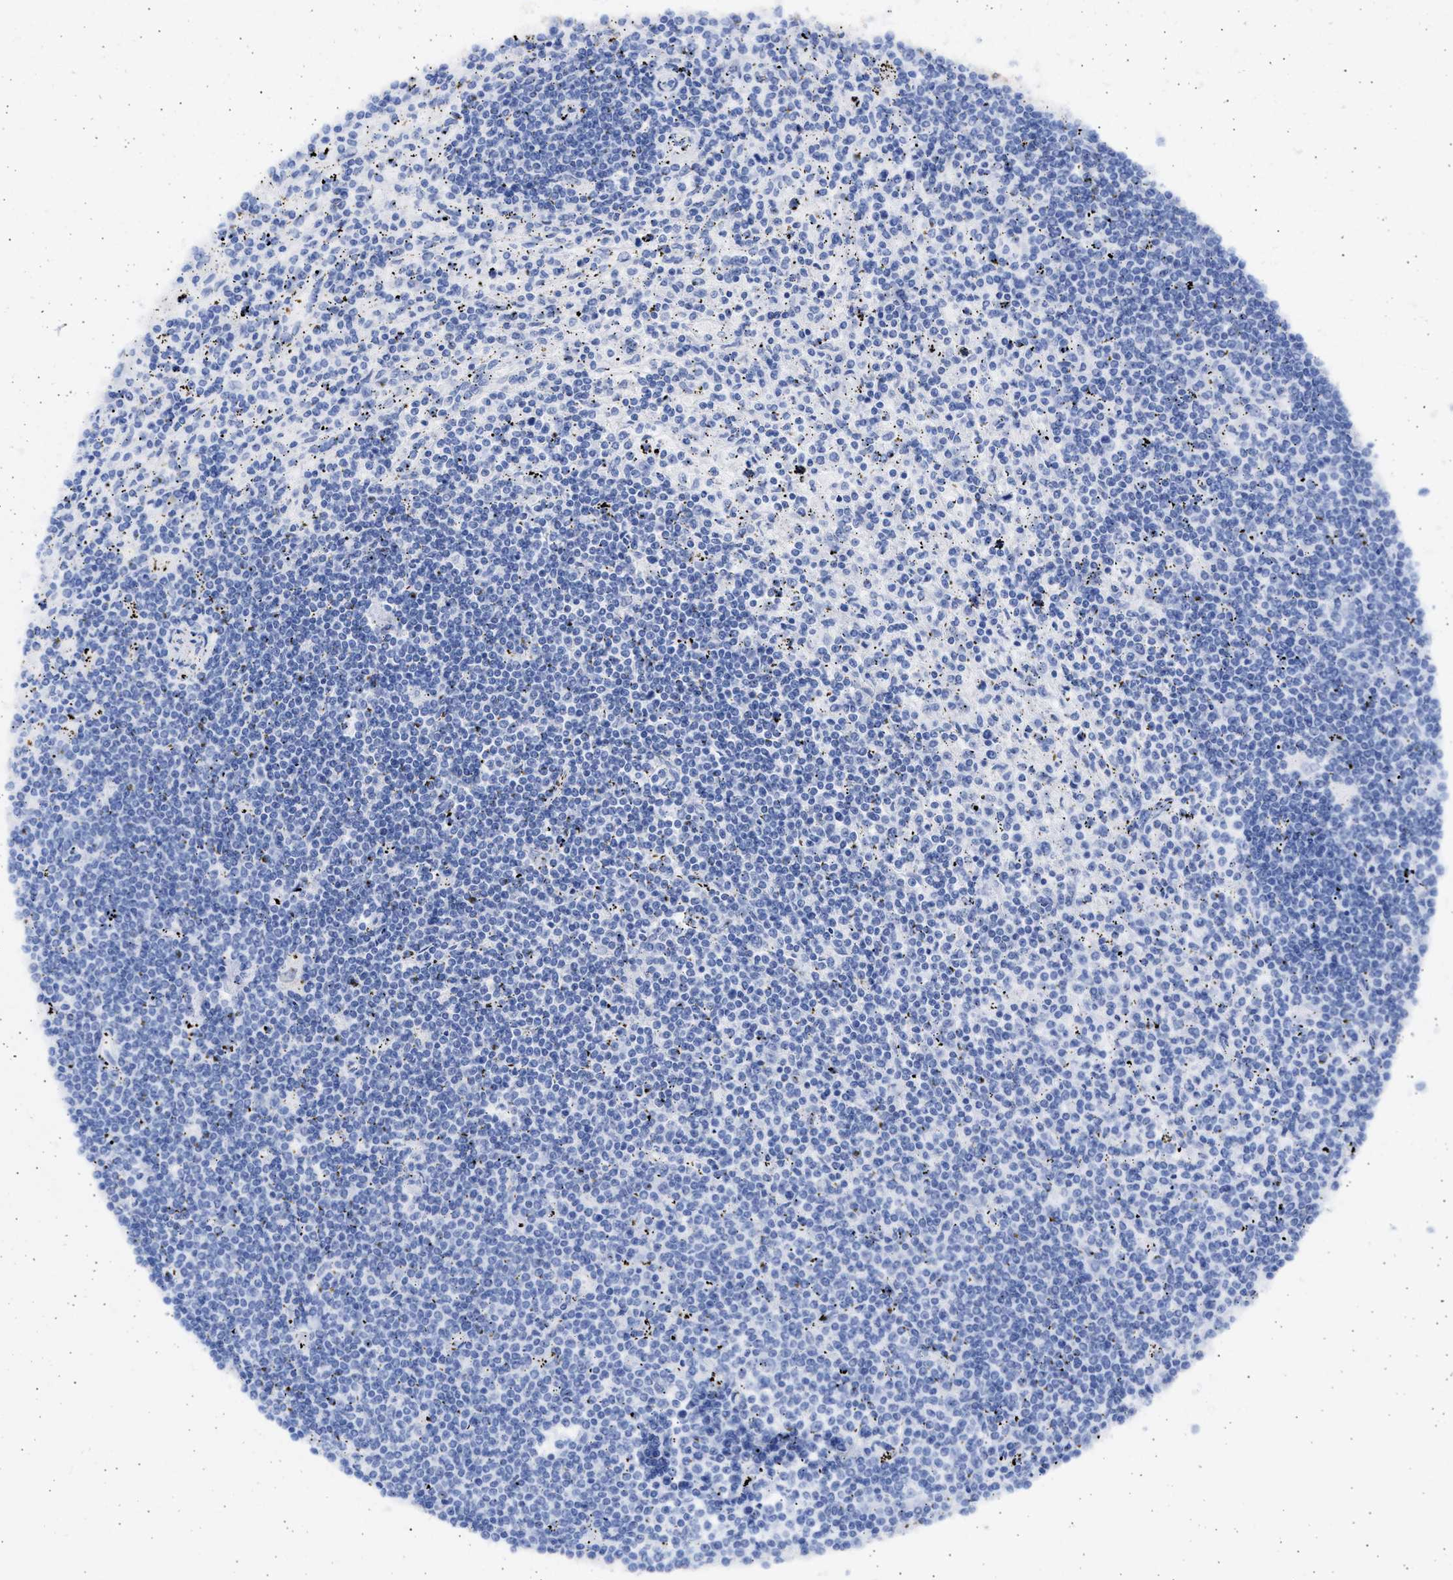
{"staining": {"intensity": "negative", "quantity": "none", "location": "none"}, "tissue": "lymphoma", "cell_type": "Tumor cells", "image_type": "cancer", "snomed": [{"axis": "morphology", "description": "Malignant lymphoma, non-Hodgkin's type, Low grade"}, {"axis": "topography", "description": "Spleen"}], "caption": "DAB immunohistochemical staining of human low-grade malignant lymphoma, non-Hodgkin's type displays no significant positivity in tumor cells.", "gene": "ALDOC", "patient": {"sex": "male", "age": 76}}